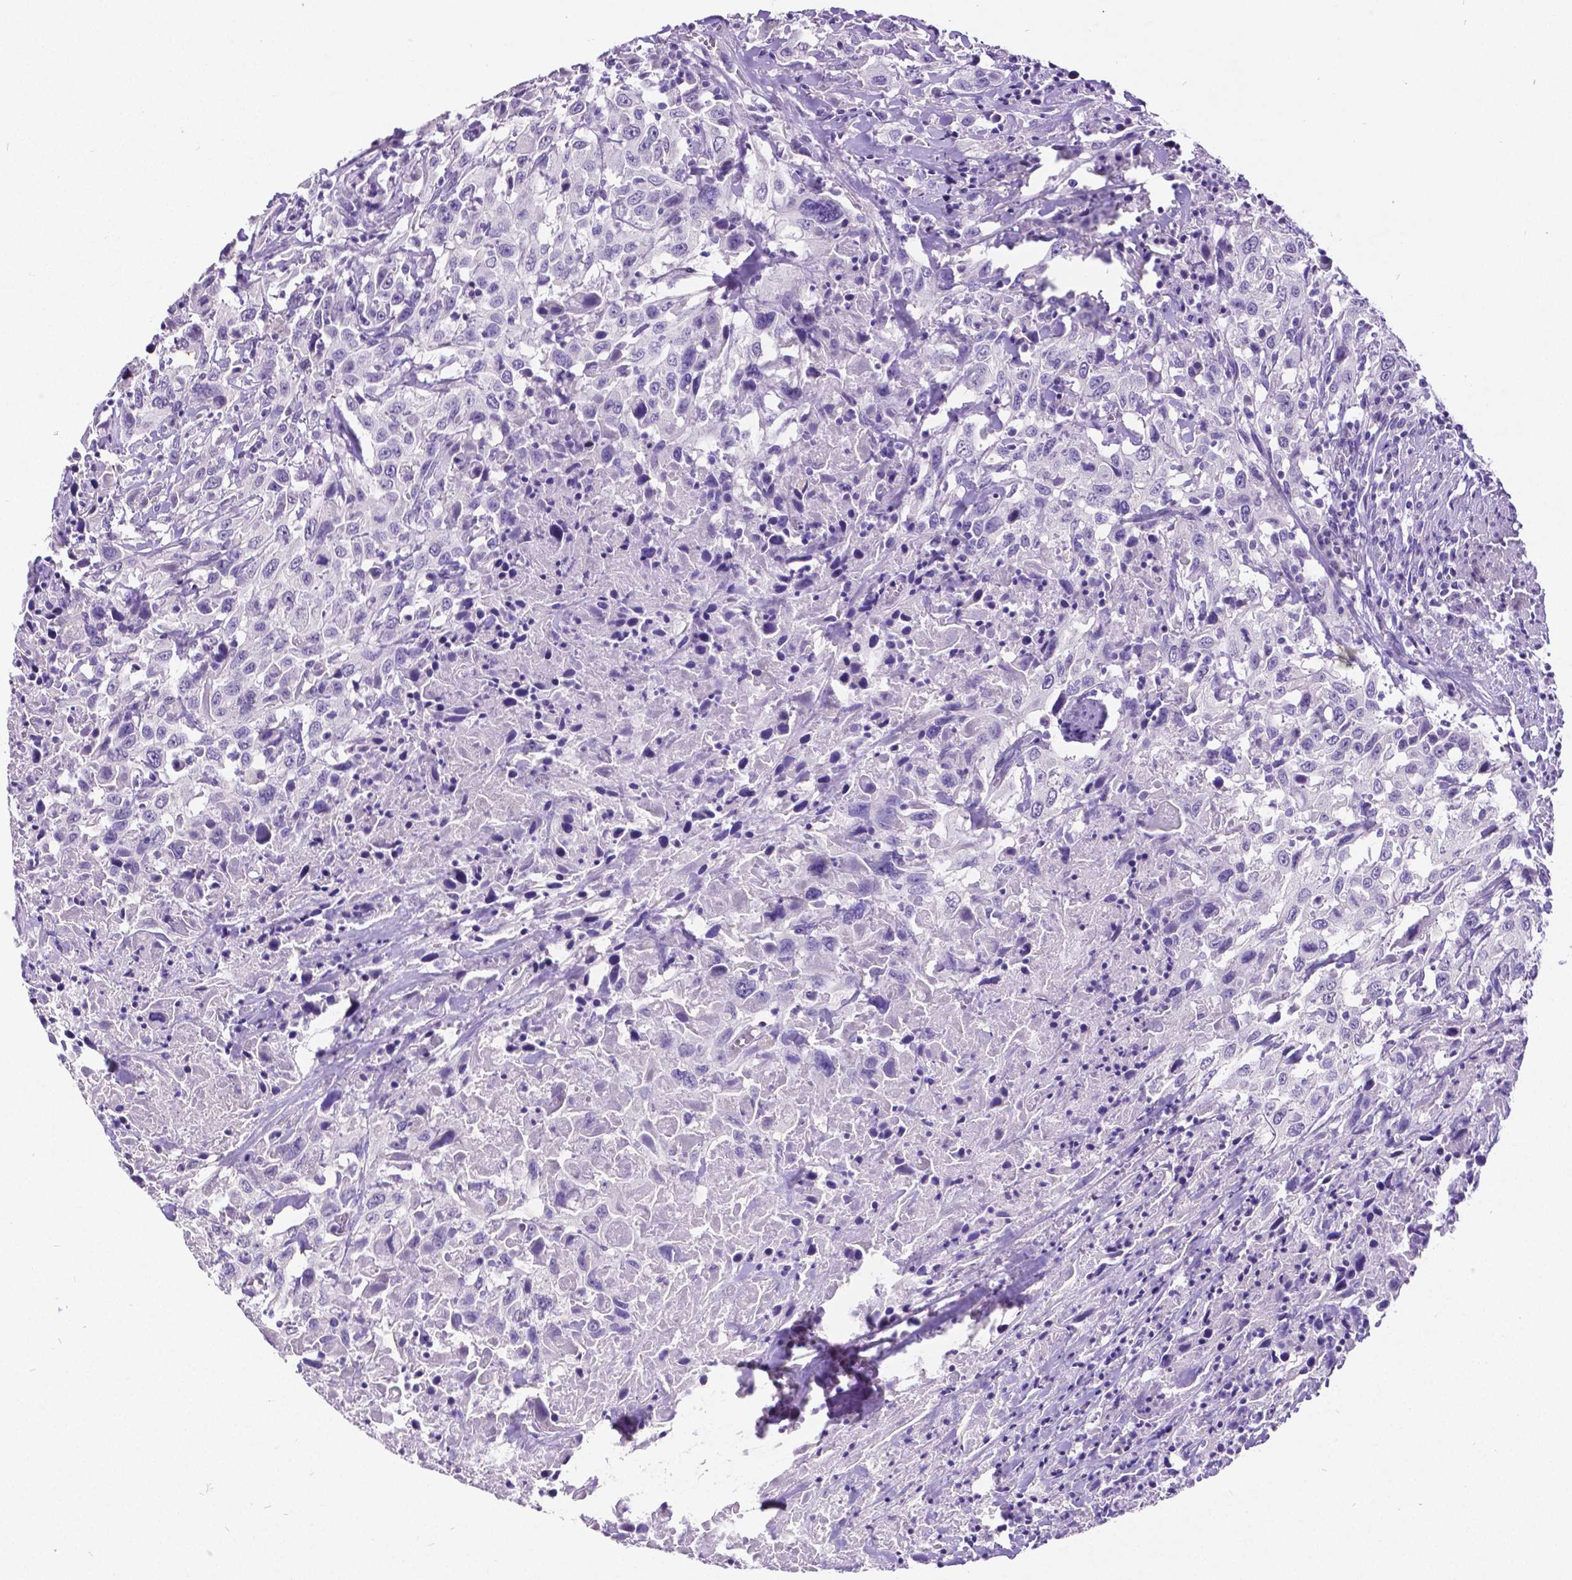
{"staining": {"intensity": "negative", "quantity": "none", "location": "none"}, "tissue": "urothelial cancer", "cell_type": "Tumor cells", "image_type": "cancer", "snomed": [{"axis": "morphology", "description": "Urothelial carcinoma, High grade"}, {"axis": "topography", "description": "Urinary bladder"}], "caption": "Micrograph shows no protein positivity in tumor cells of high-grade urothelial carcinoma tissue.", "gene": "SATB2", "patient": {"sex": "male", "age": 61}}